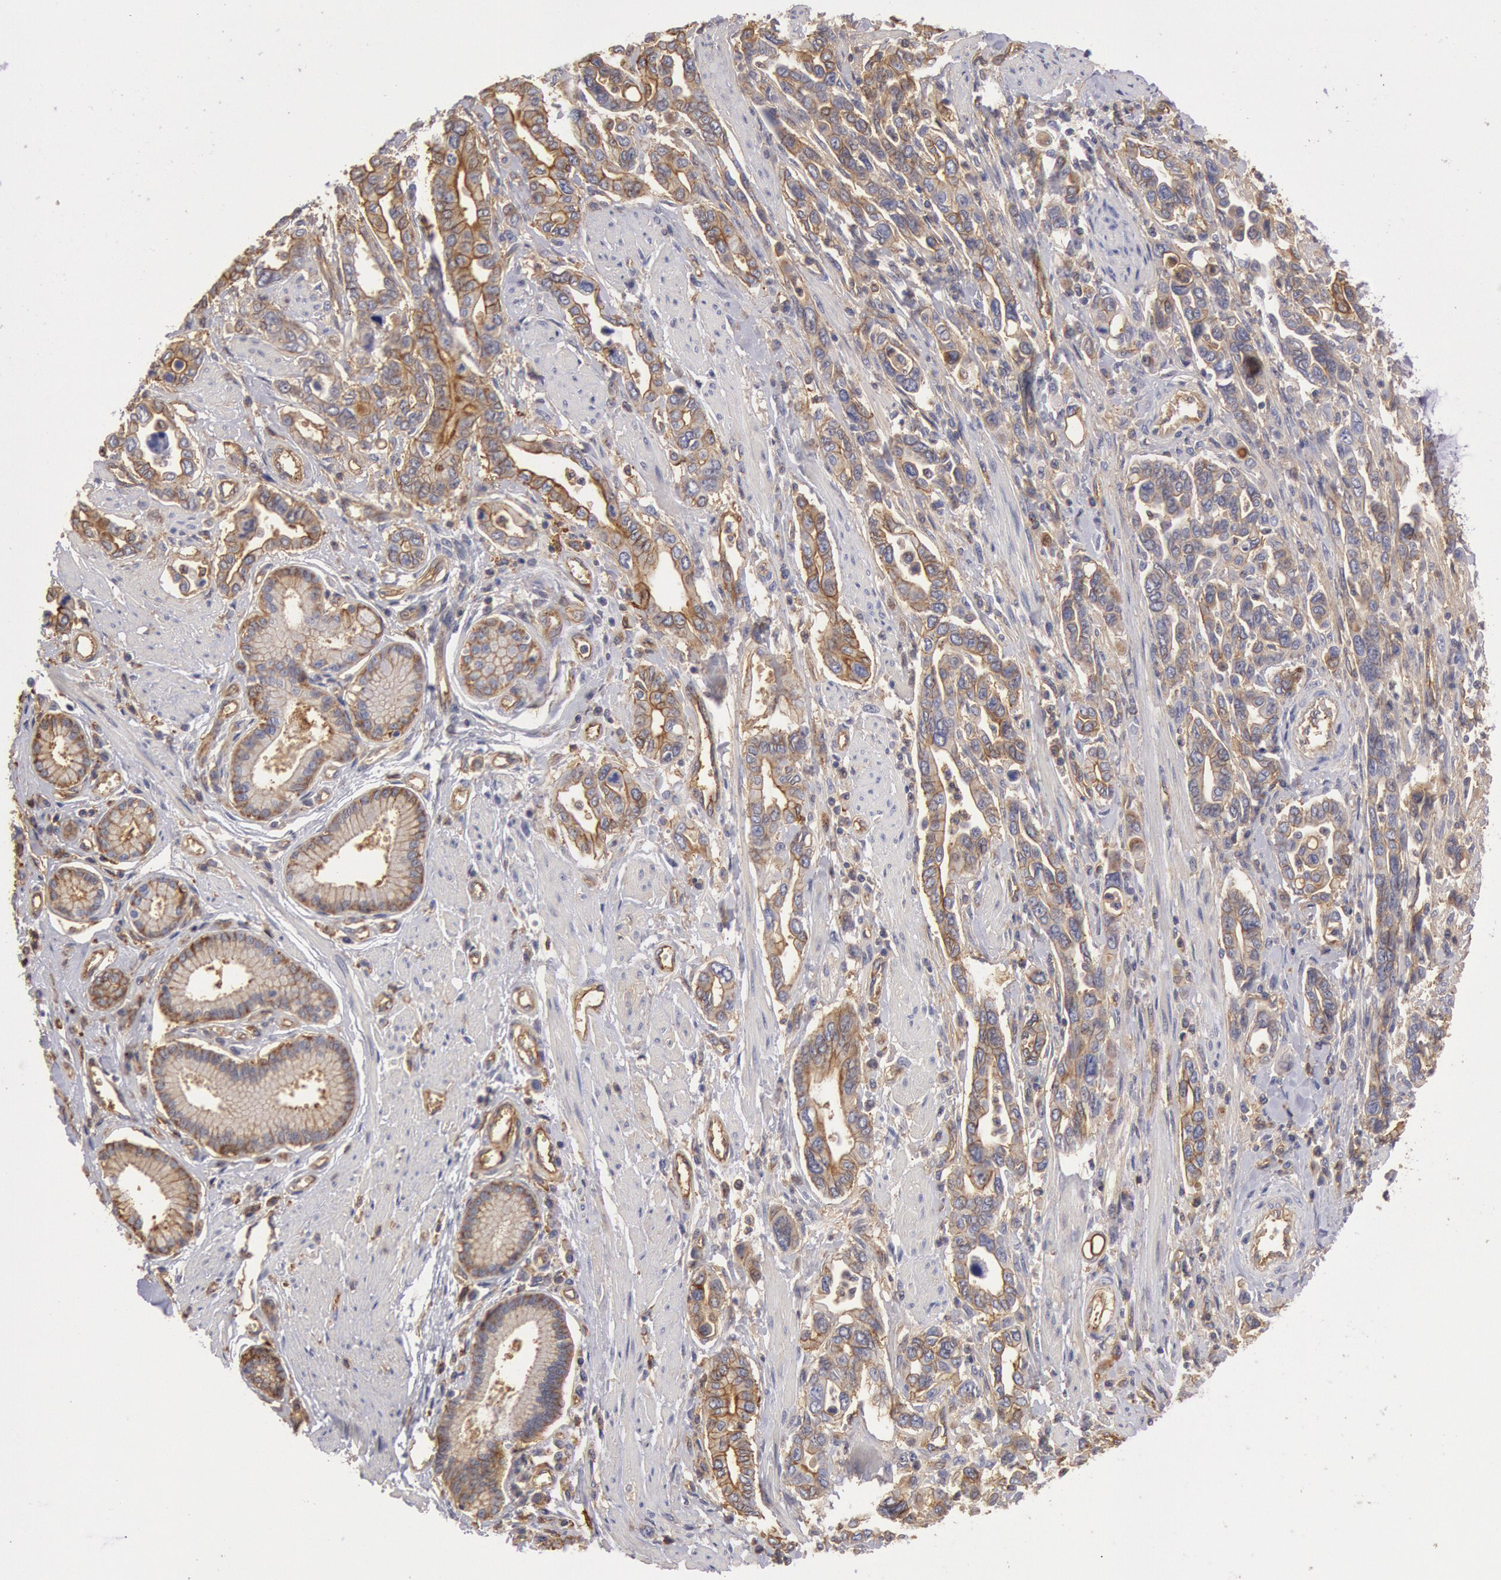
{"staining": {"intensity": "moderate", "quantity": ">75%", "location": "cytoplasmic/membranous"}, "tissue": "pancreatic cancer", "cell_type": "Tumor cells", "image_type": "cancer", "snomed": [{"axis": "morphology", "description": "Adenocarcinoma, NOS"}, {"axis": "topography", "description": "Pancreas"}], "caption": "Immunohistochemical staining of human pancreatic cancer (adenocarcinoma) shows medium levels of moderate cytoplasmic/membranous expression in approximately >75% of tumor cells.", "gene": "SNAP23", "patient": {"sex": "female", "age": 57}}